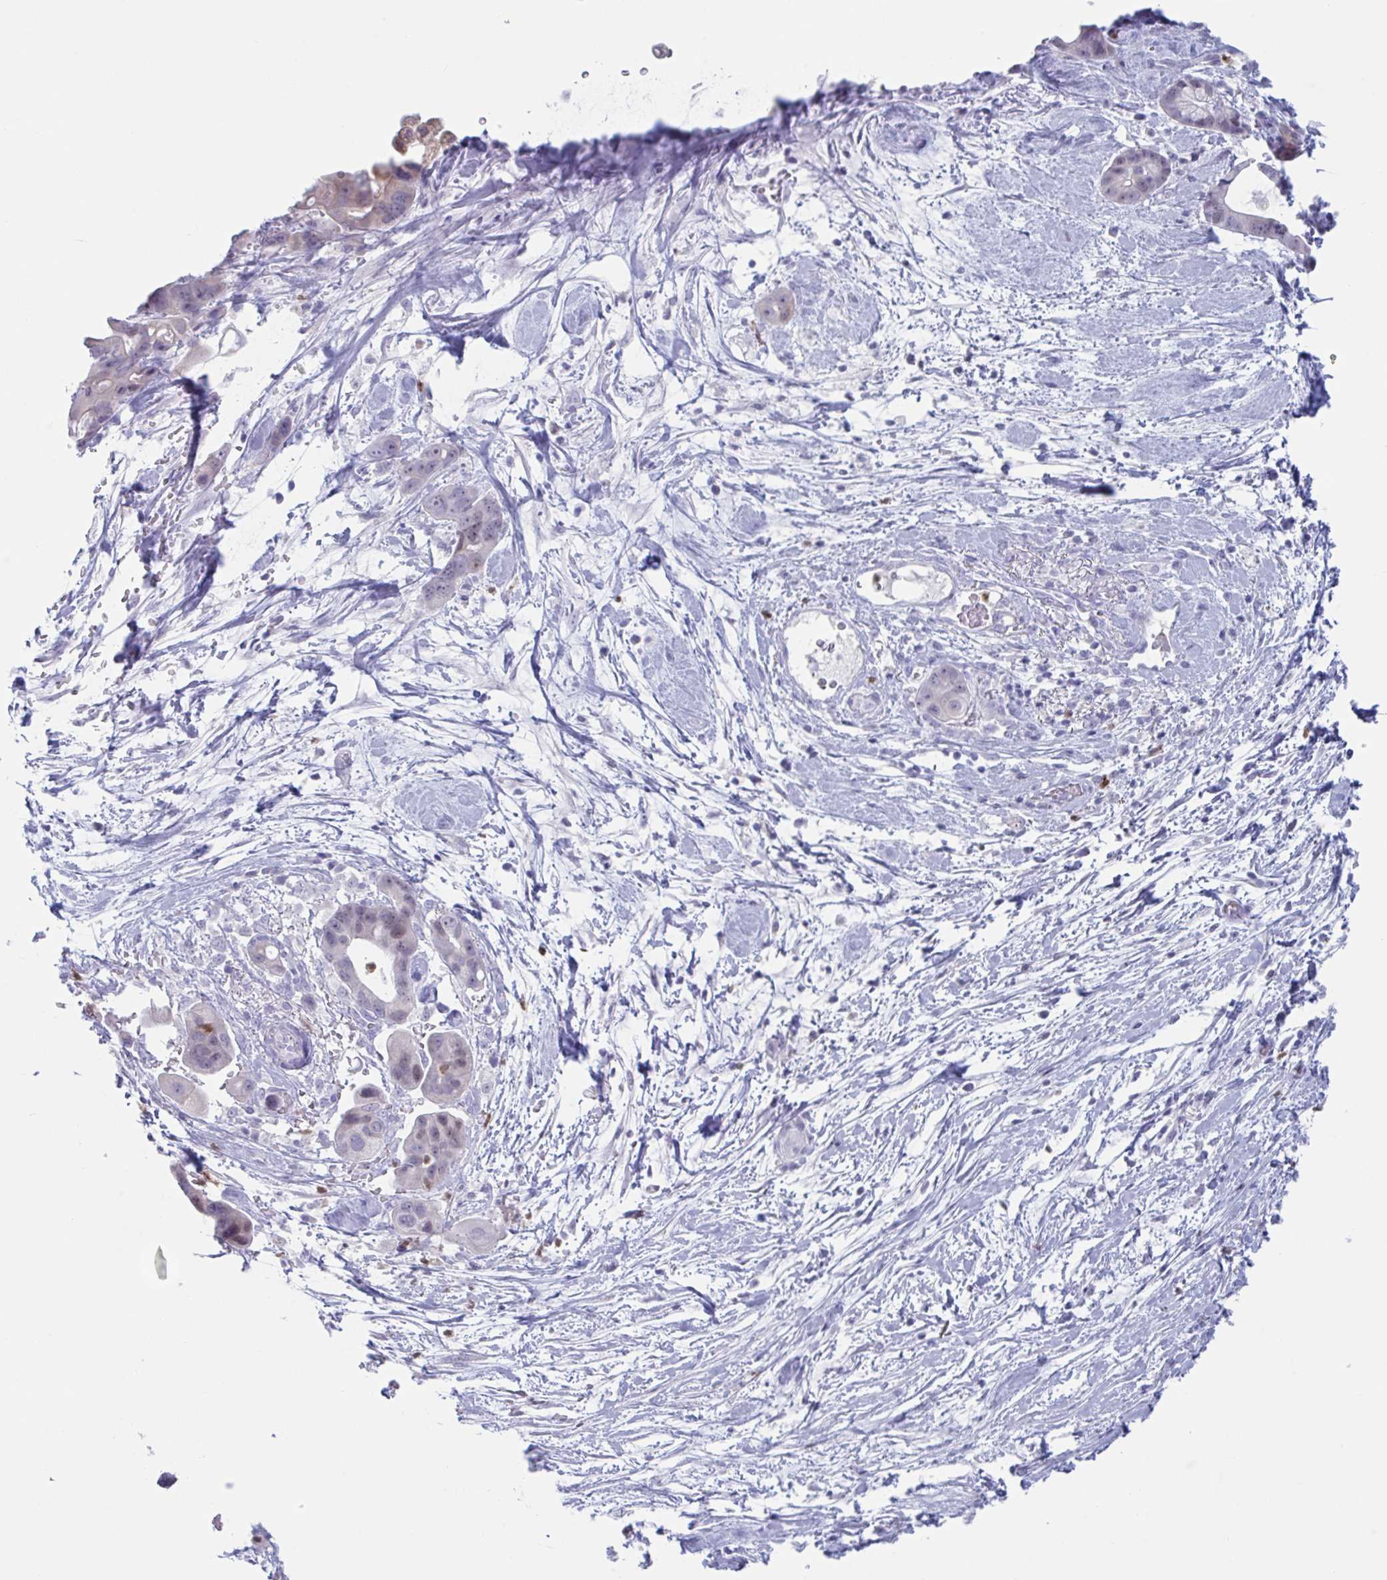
{"staining": {"intensity": "negative", "quantity": "none", "location": "none"}, "tissue": "pancreatic cancer", "cell_type": "Tumor cells", "image_type": "cancer", "snomed": [{"axis": "morphology", "description": "Adenocarcinoma, NOS"}, {"axis": "topography", "description": "Pancreas"}], "caption": "Image shows no significant protein positivity in tumor cells of adenocarcinoma (pancreatic).", "gene": "CYP4F11", "patient": {"sex": "male", "age": 68}}